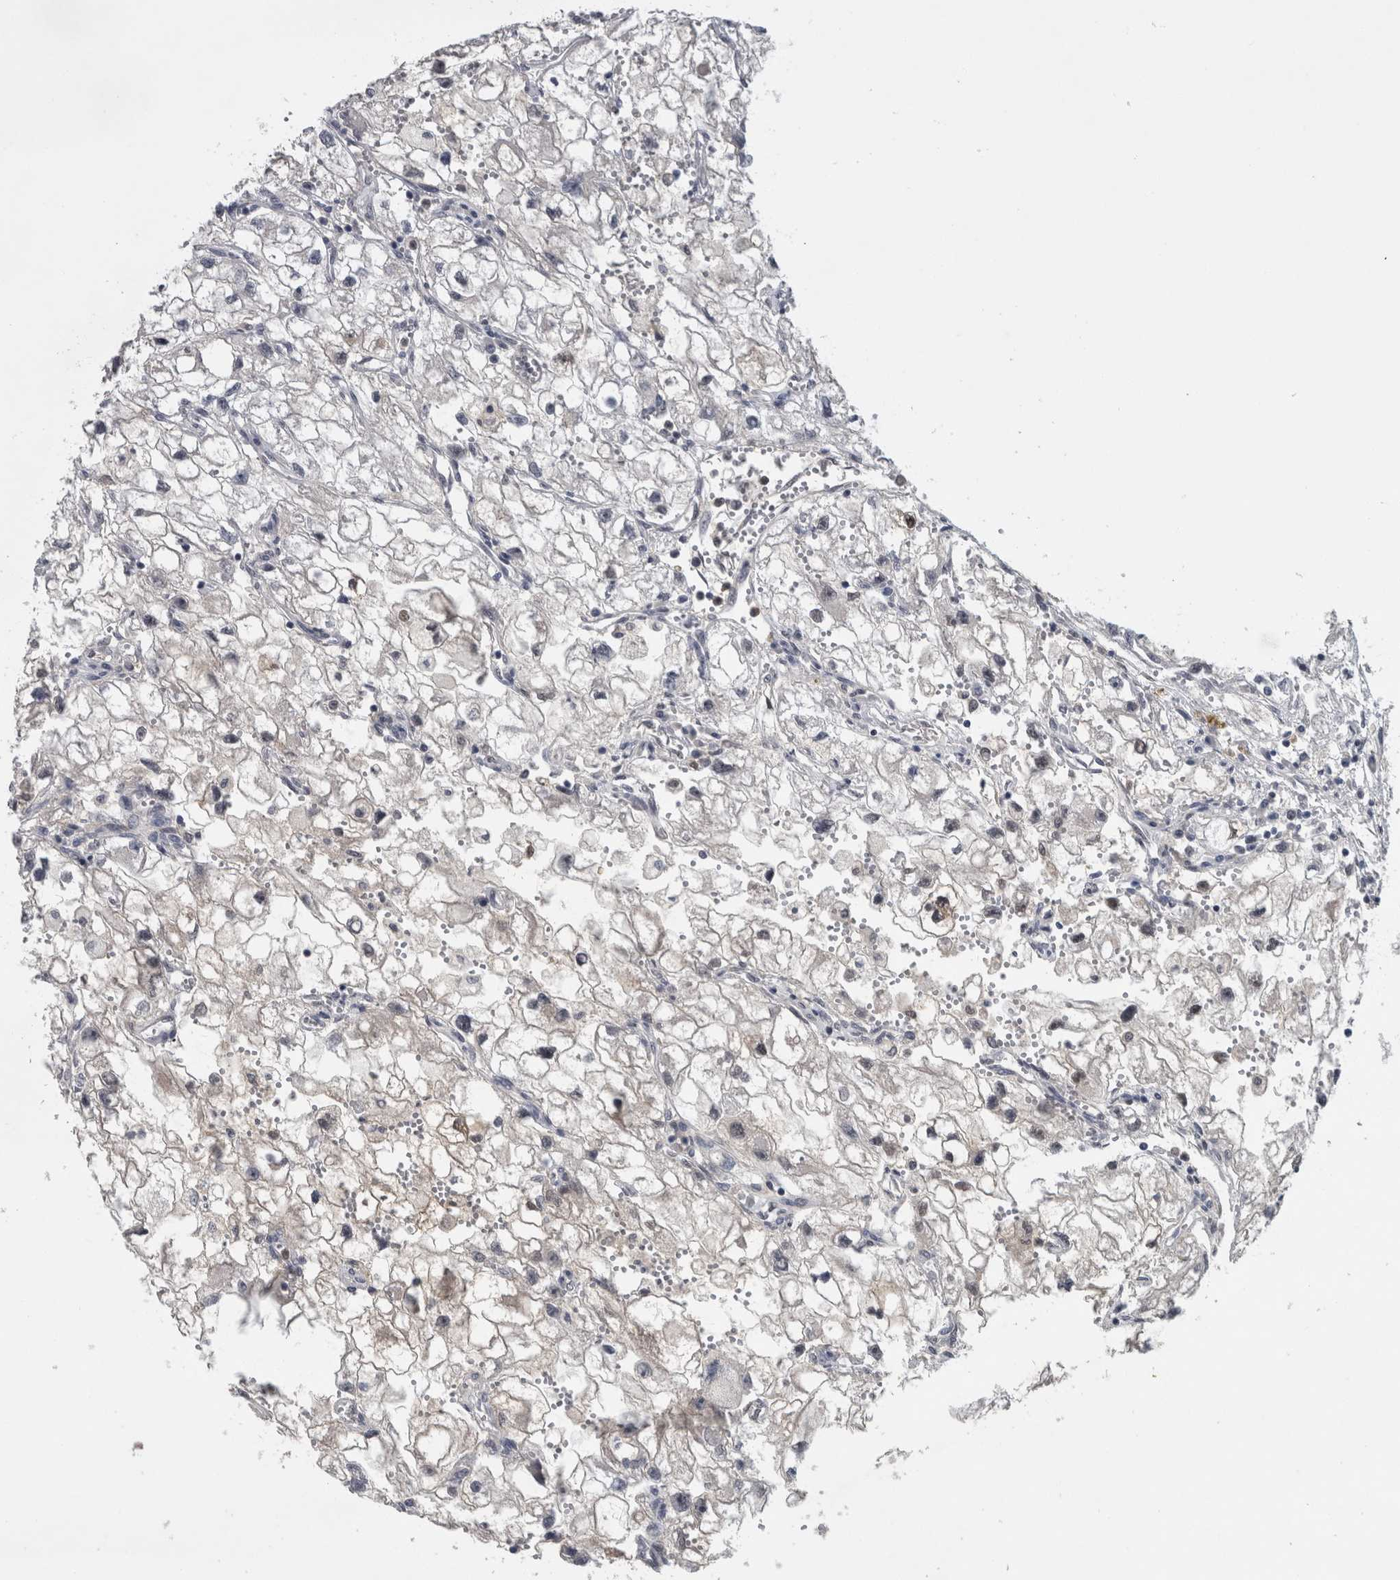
{"staining": {"intensity": "negative", "quantity": "none", "location": "none"}, "tissue": "renal cancer", "cell_type": "Tumor cells", "image_type": "cancer", "snomed": [{"axis": "morphology", "description": "Adenocarcinoma, NOS"}, {"axis": "topography", "description": "Kidney"}], "caption": "Immunohistochemistry (IHC) photomicrograph of adenocarcinoma (renal) stained for a protein (brown), which demonstrates no staining in tumor cells.", "gene": "NAPRT", "patient": {"sex": "female", "age": 70}}